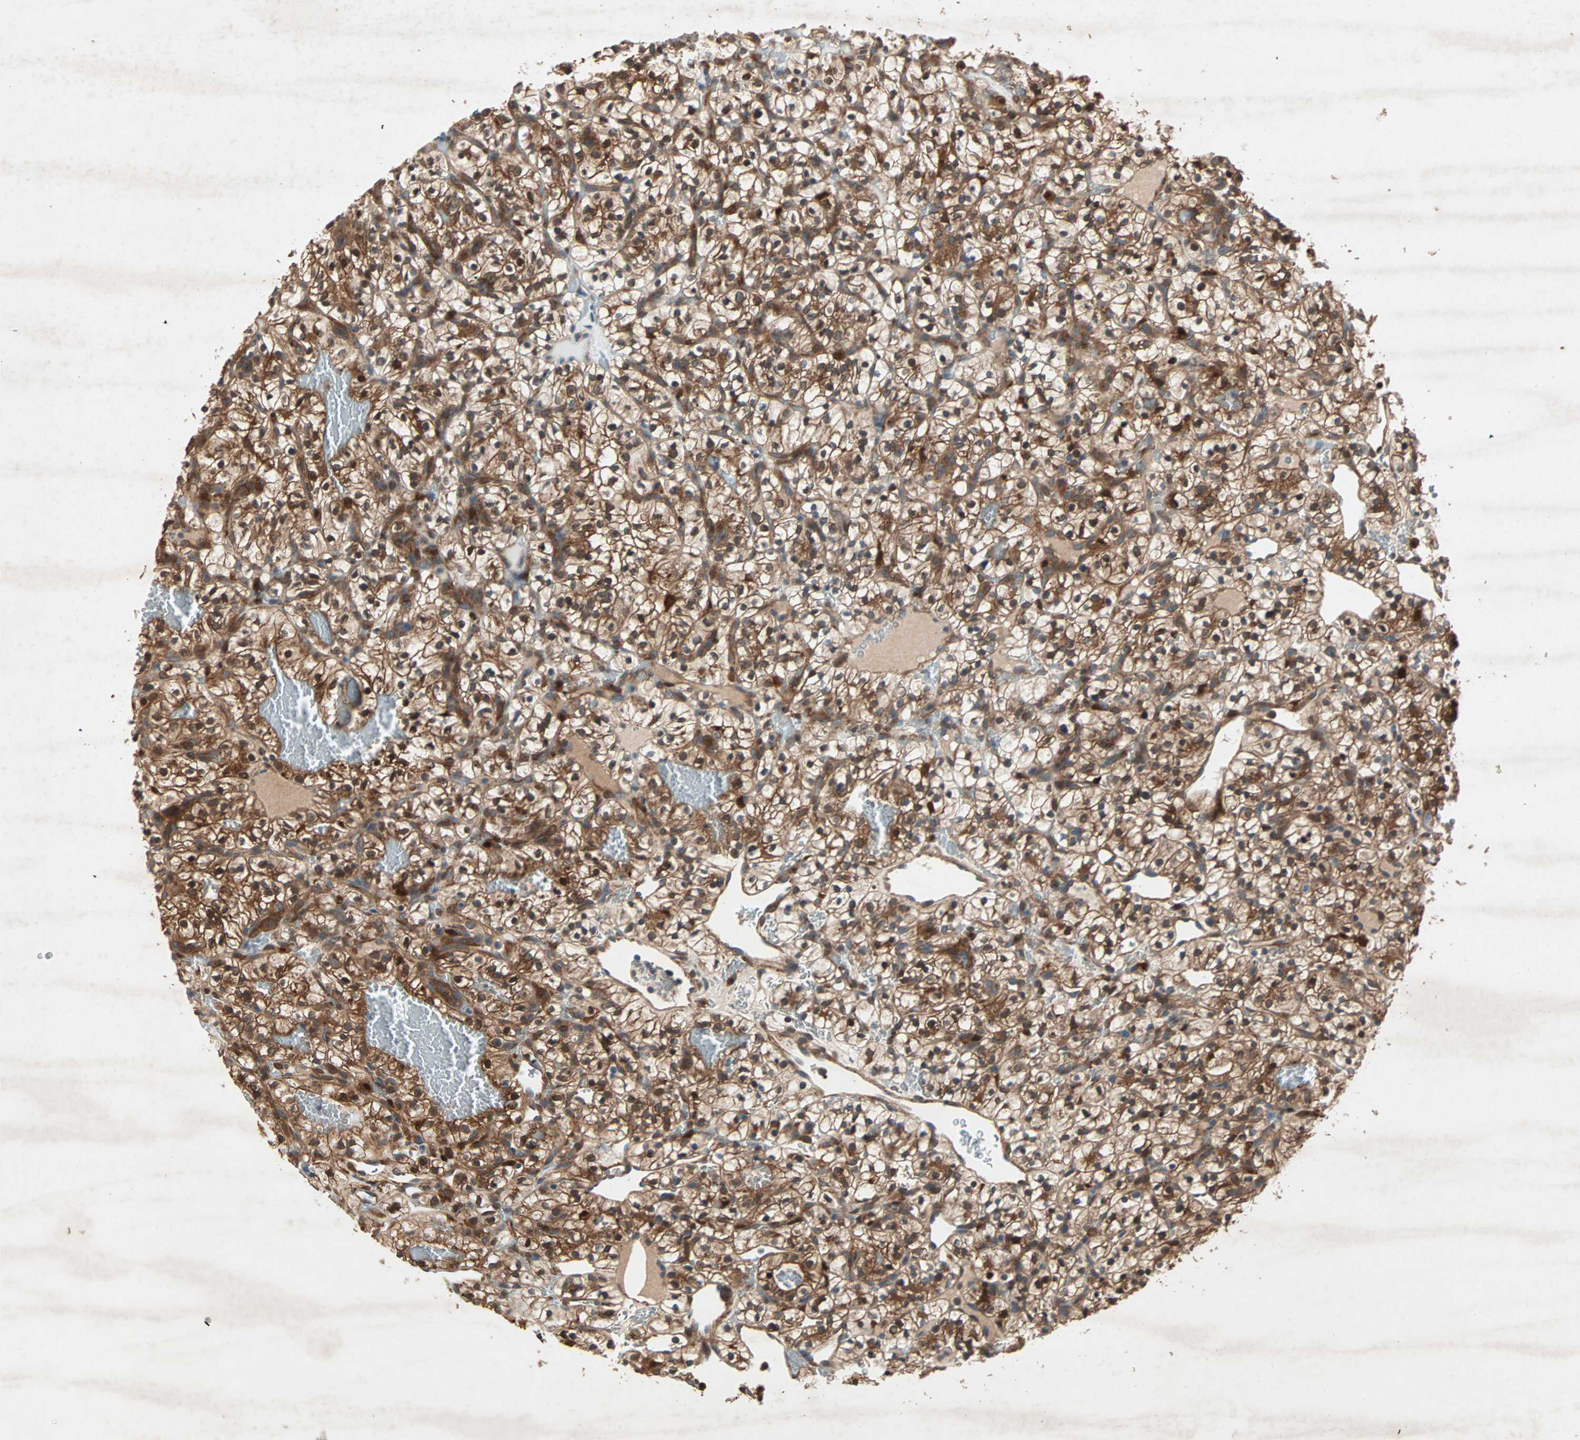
{"staining": {"intensity": "strong", "quantity": ">75%", "location": "cytoplasmic/membranous"}, "tissue": "renal cancer", "cell_type": "Tumor cells", "image_type": "cancer", "snomed": [{"axis": "morphology", "description": "Adenocarcinoma, NOS"}, {"axis": "topography", "description": "Kidney"}], "caption": "Immunohistochemical staining of renal adenocarcinoma displays strong cytoplasmic/membranous protein staining in about >75% of tumor cells. The staining is performed using DAB (3,3'-diaminobenzidine) brown chromogen to label protein expression. The nuclei are counter-stained blue using hematoxylin.", "gene": "SDSL", "patient": {"sex": "female", "age": 57}}